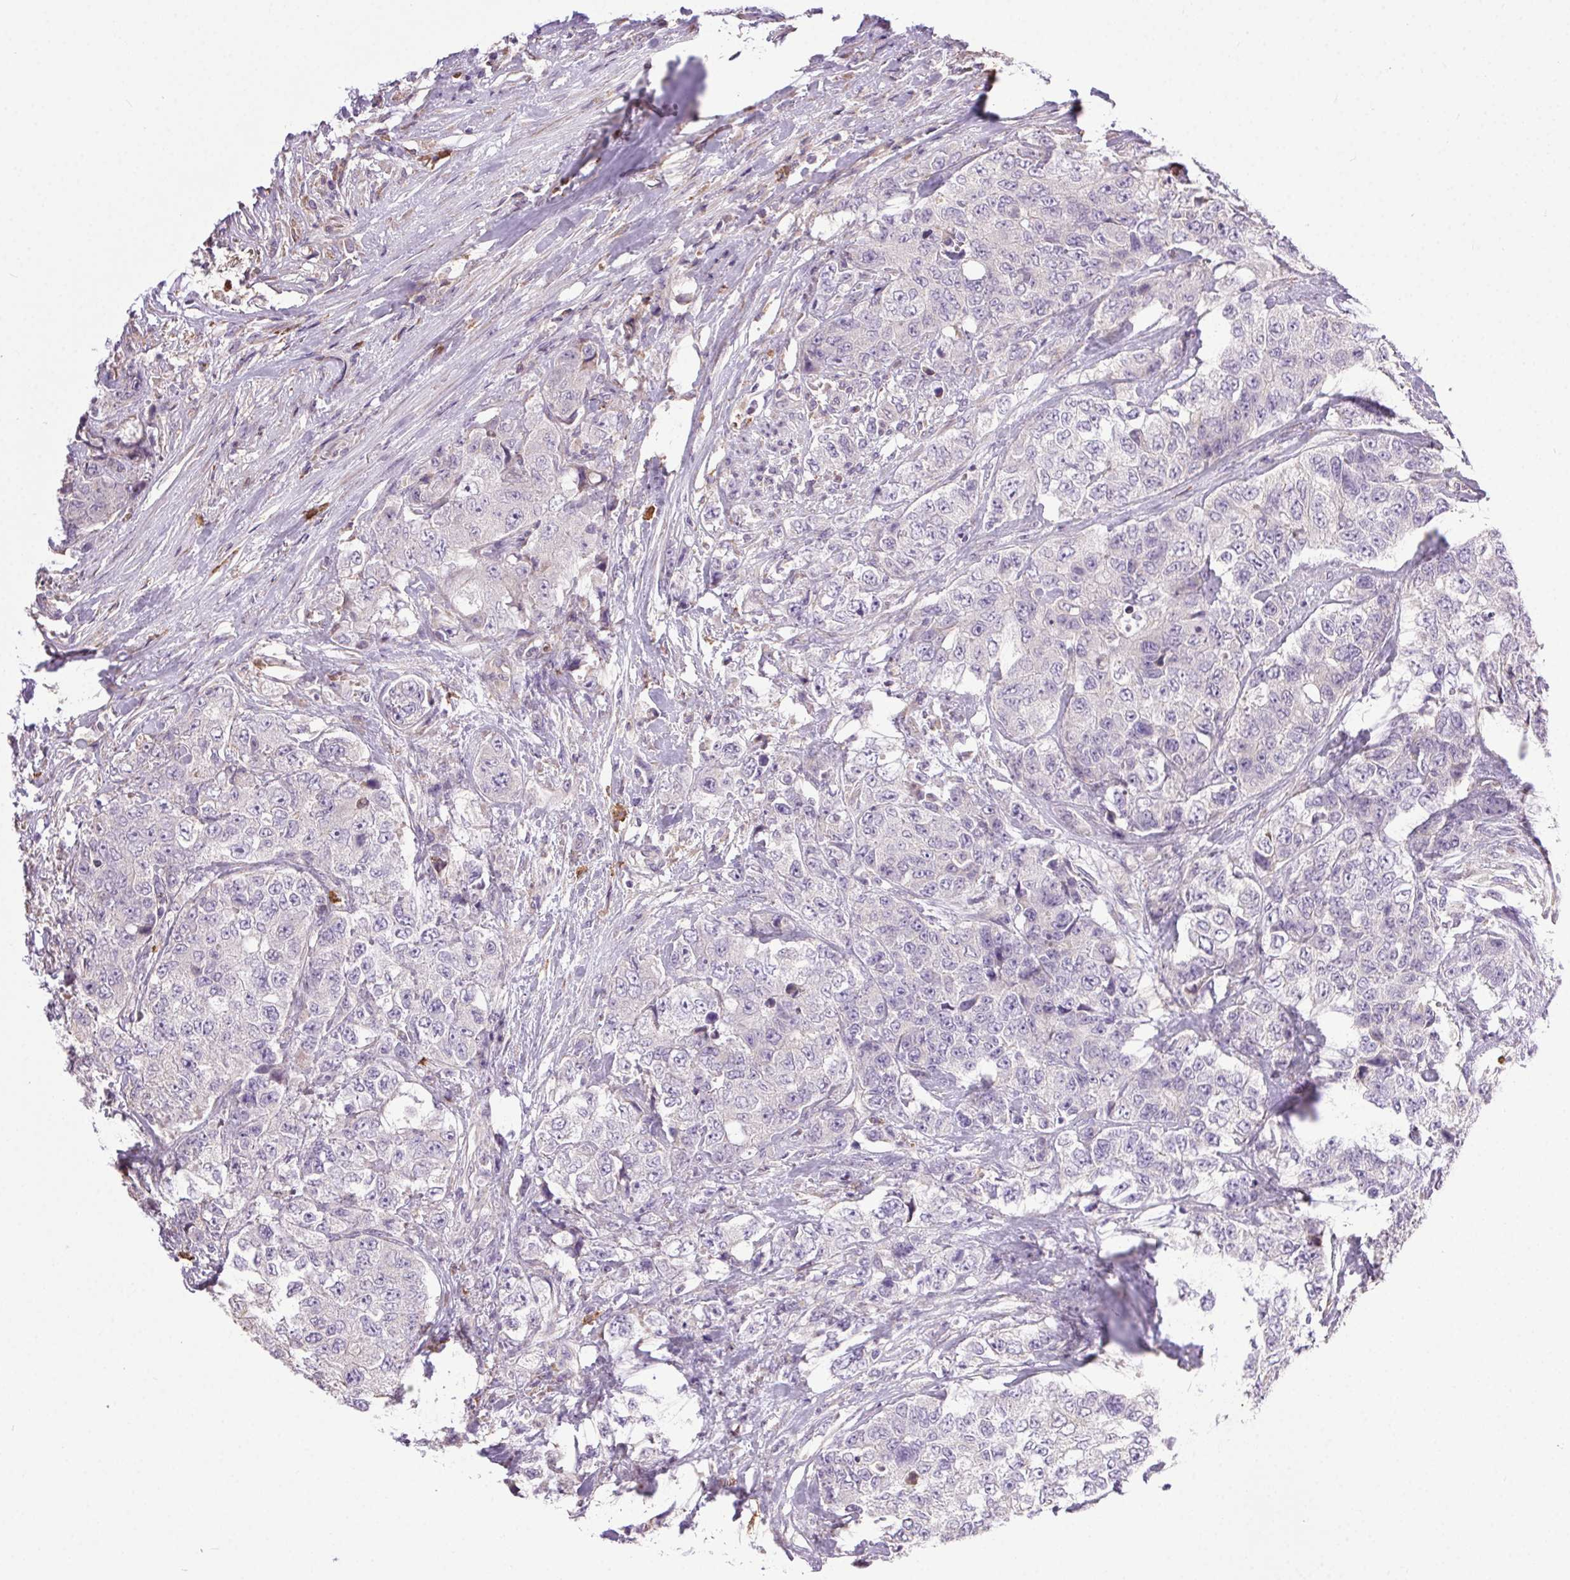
{"staining": {"intensity": "negative", "quantity": "none", "location": "none"}, "tissue": "urothelial cancer", "cell_type": "Tumor cells", "image_type": "cancer", "snomed": [{"axis": "morphology", "description": "Urothelial carcinoma, High grade"}, {"axis": "topography", "description": "Urinary bladder"}], "caption": "High power microscopy photomicrograph of an IHC micrograph of high-grade urothelial carcinoma, revealing no significant positivity in tumor cells.", "gene": "SNX31", "patient": {"sex": "female", "age": 78}}